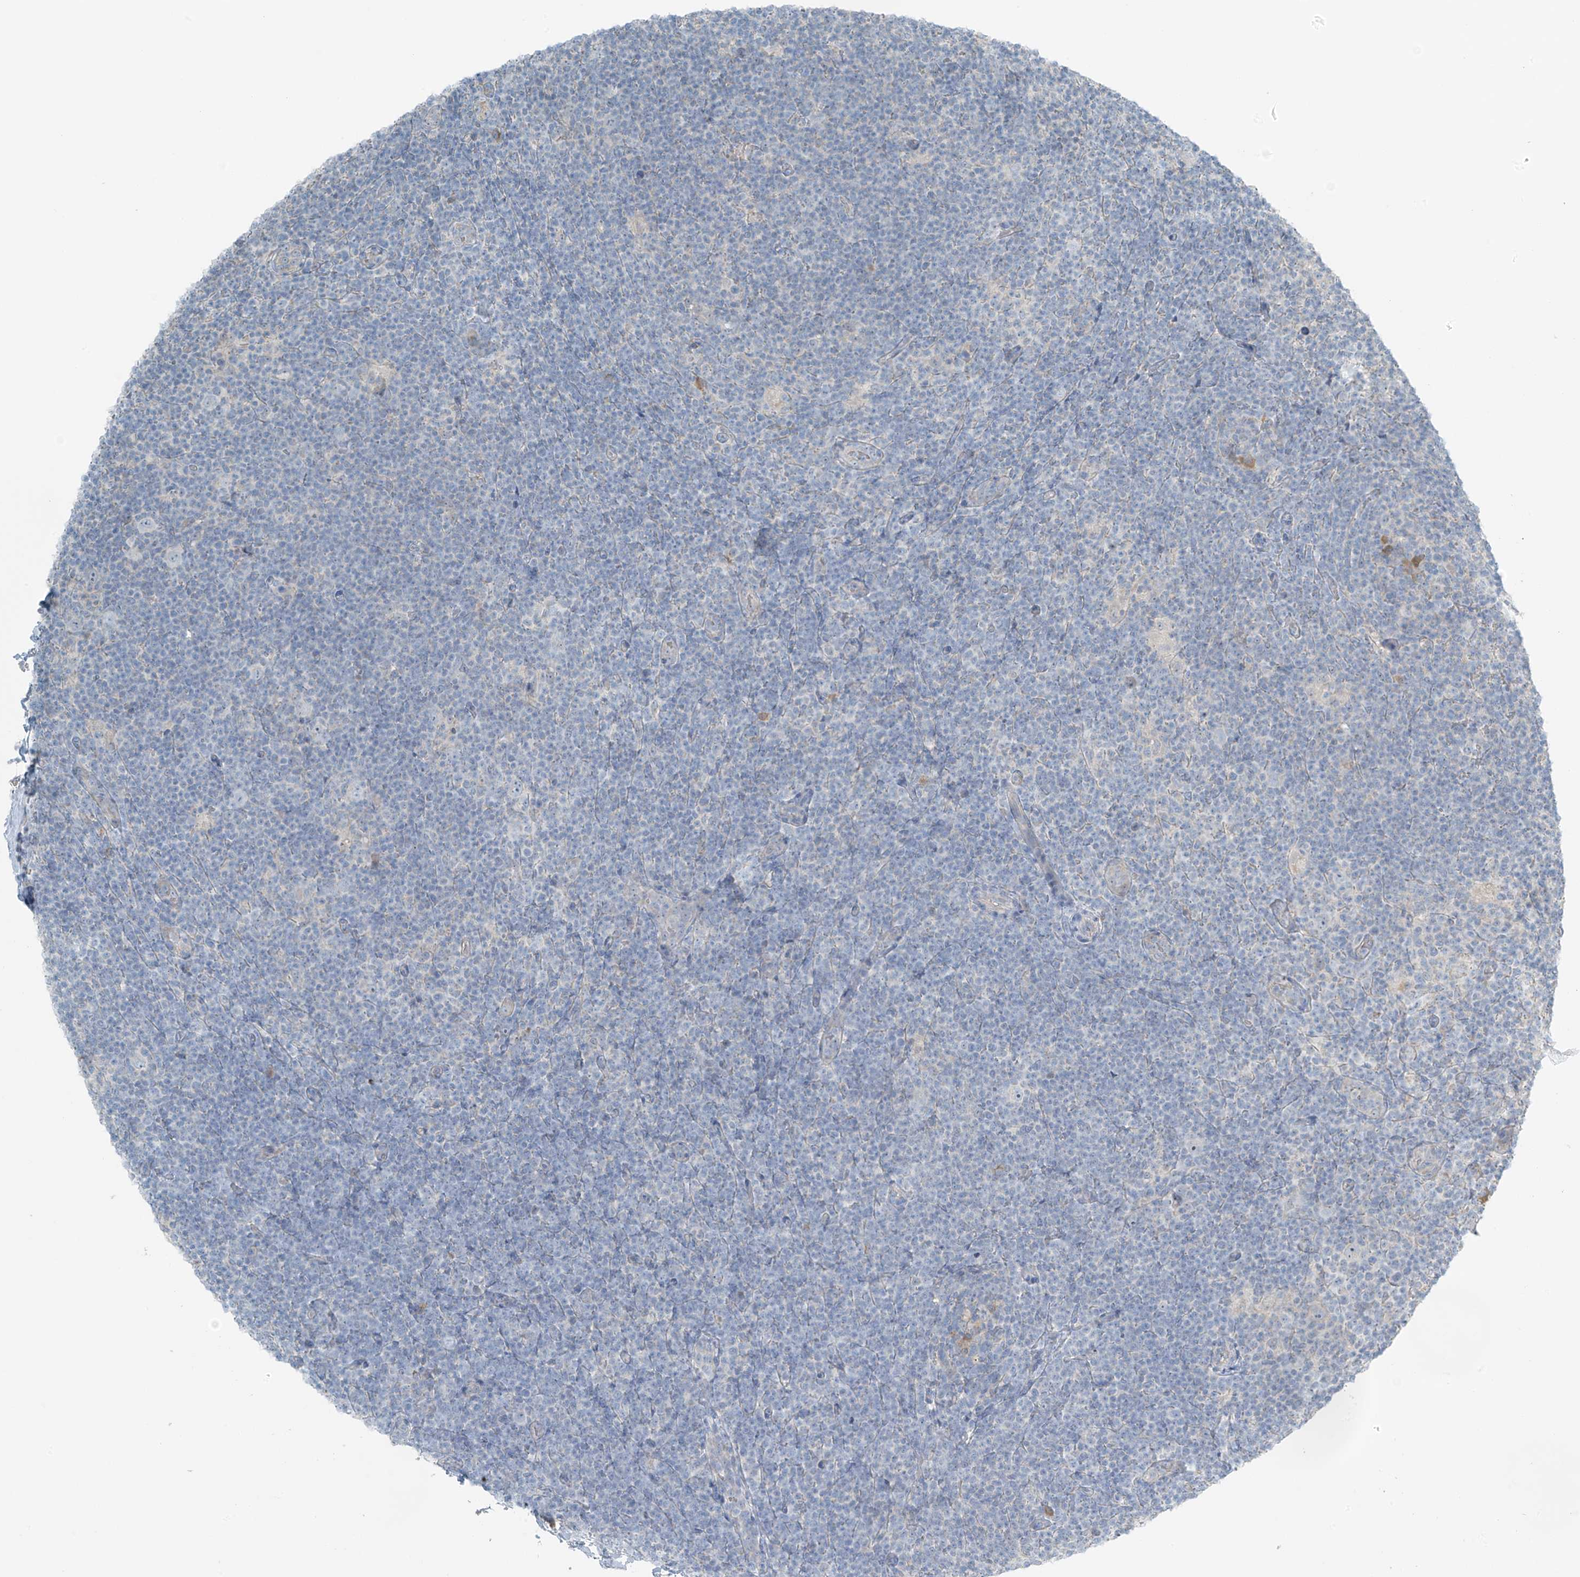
{"staining": {"intensity": "negative", "quantity": "none", "location": "none"}, "tissue": "lymphoma", "cell_type": "Tumor cells", "image_type": "cancer", "snomed": [{"axis": "morphology", "description": "Hodgkin's disease, NOS"}, {"axis": "topography", "description": "Lymph node"}], "caption": "Tumor cells show no significant expression in Hodgkin's disease.", "gene": "FAM131C", "patient": {"sex": "female", "age": 57}}